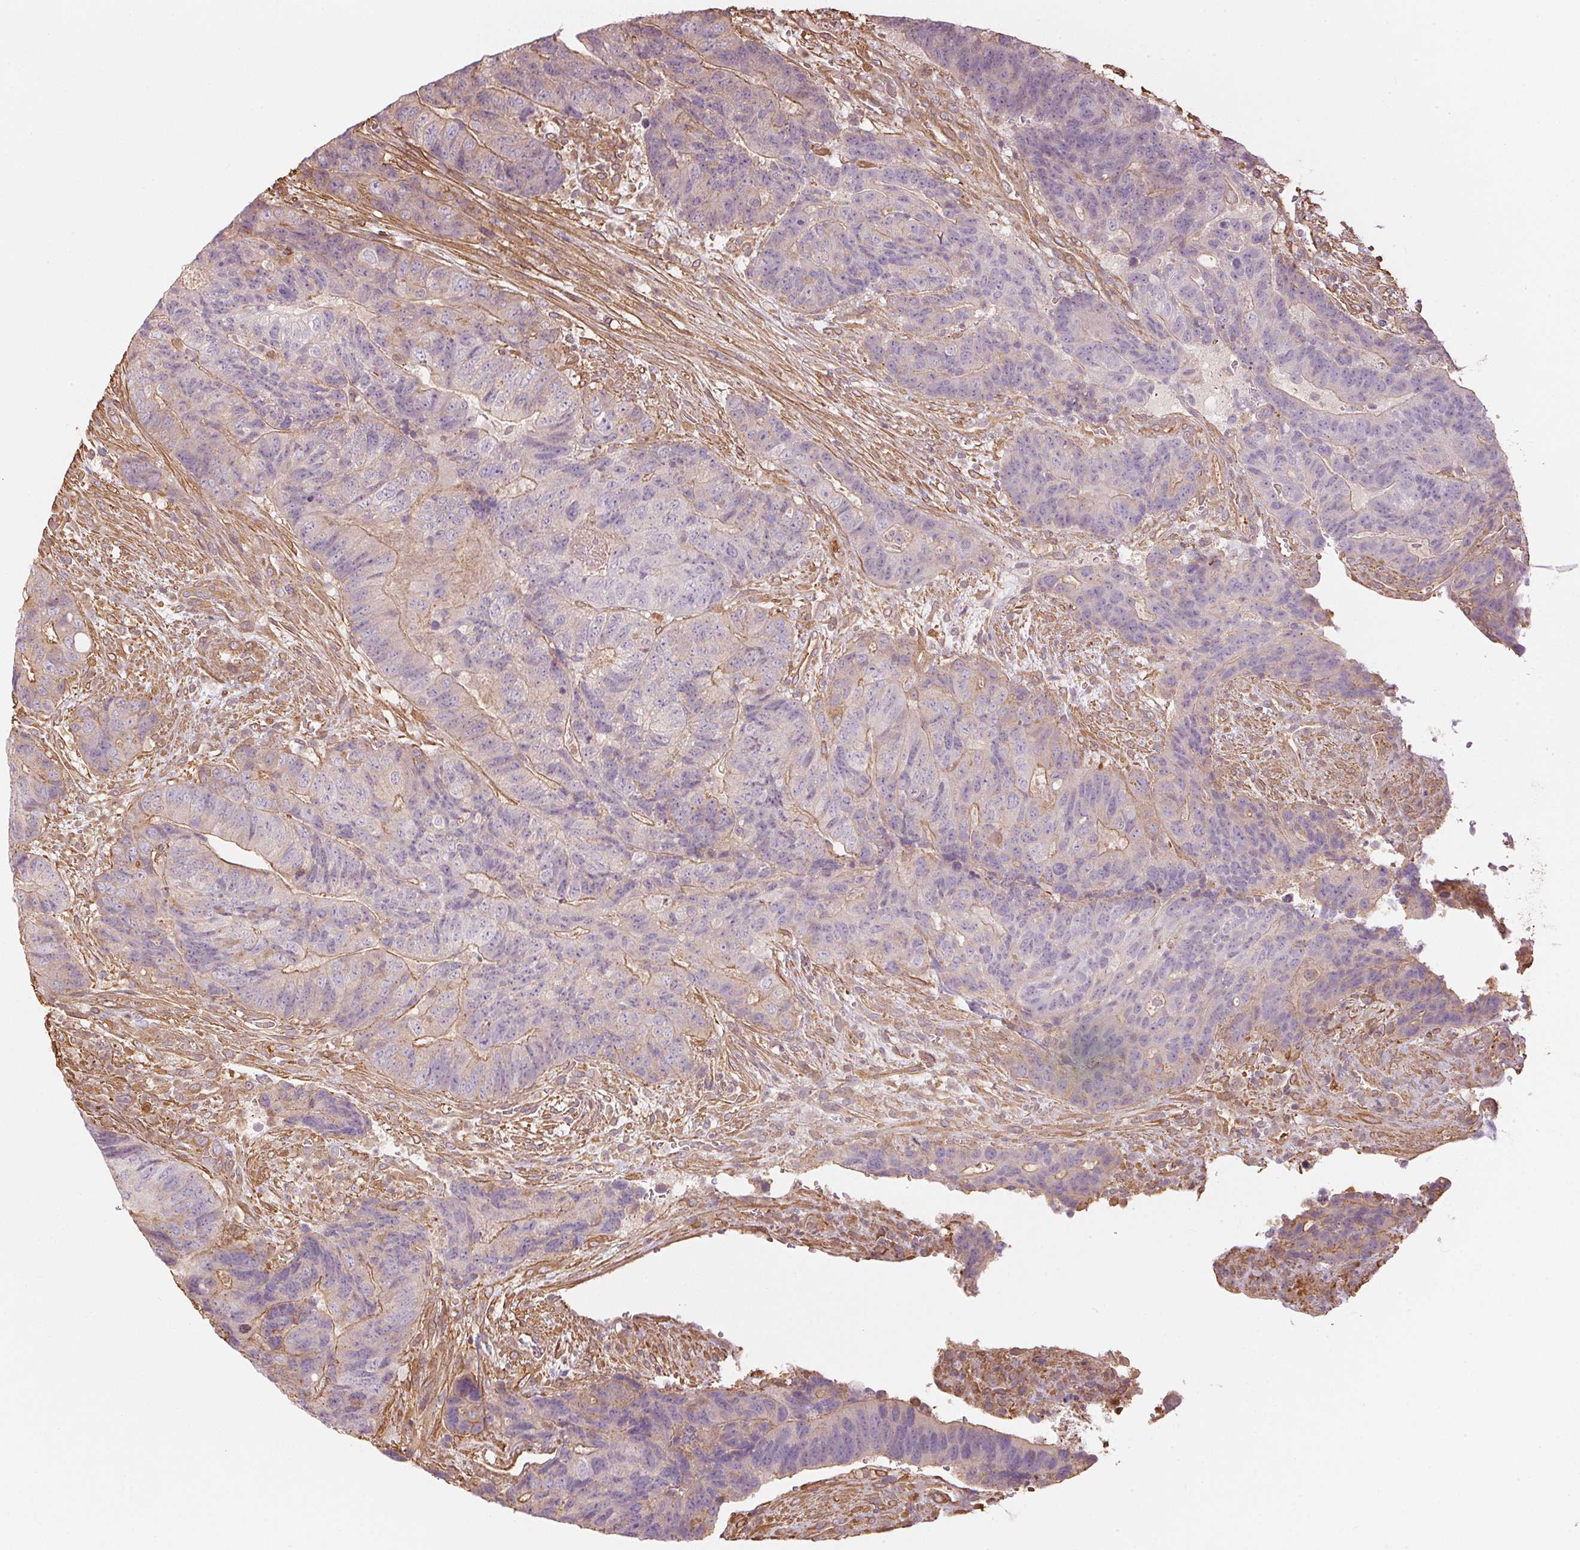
{"staining": {"intensity": "weak", "quantity": "<25%", "location": "cytoplasmic/membranous"}, "tissue": "colorectal cancer", "cell_type": "Tumor cells", "image_type": "cancer", "snomed": [{"axis": "morphology", "description": "Normal tissue, NOS"}, {"axis": "morphology", "description": "Adenocarcinoma, NOS"}, {"axis": "topography", "description": "Colon"}], "caption": "IHC histopathology image of human colorectal cancer (adenocarcinoma) stained for a protein (brown), which displays no staining in tumor cells. Nuclei are stained in blue.", "gene": "QDPR", "patient": {"sex": "female", "age": 48}}